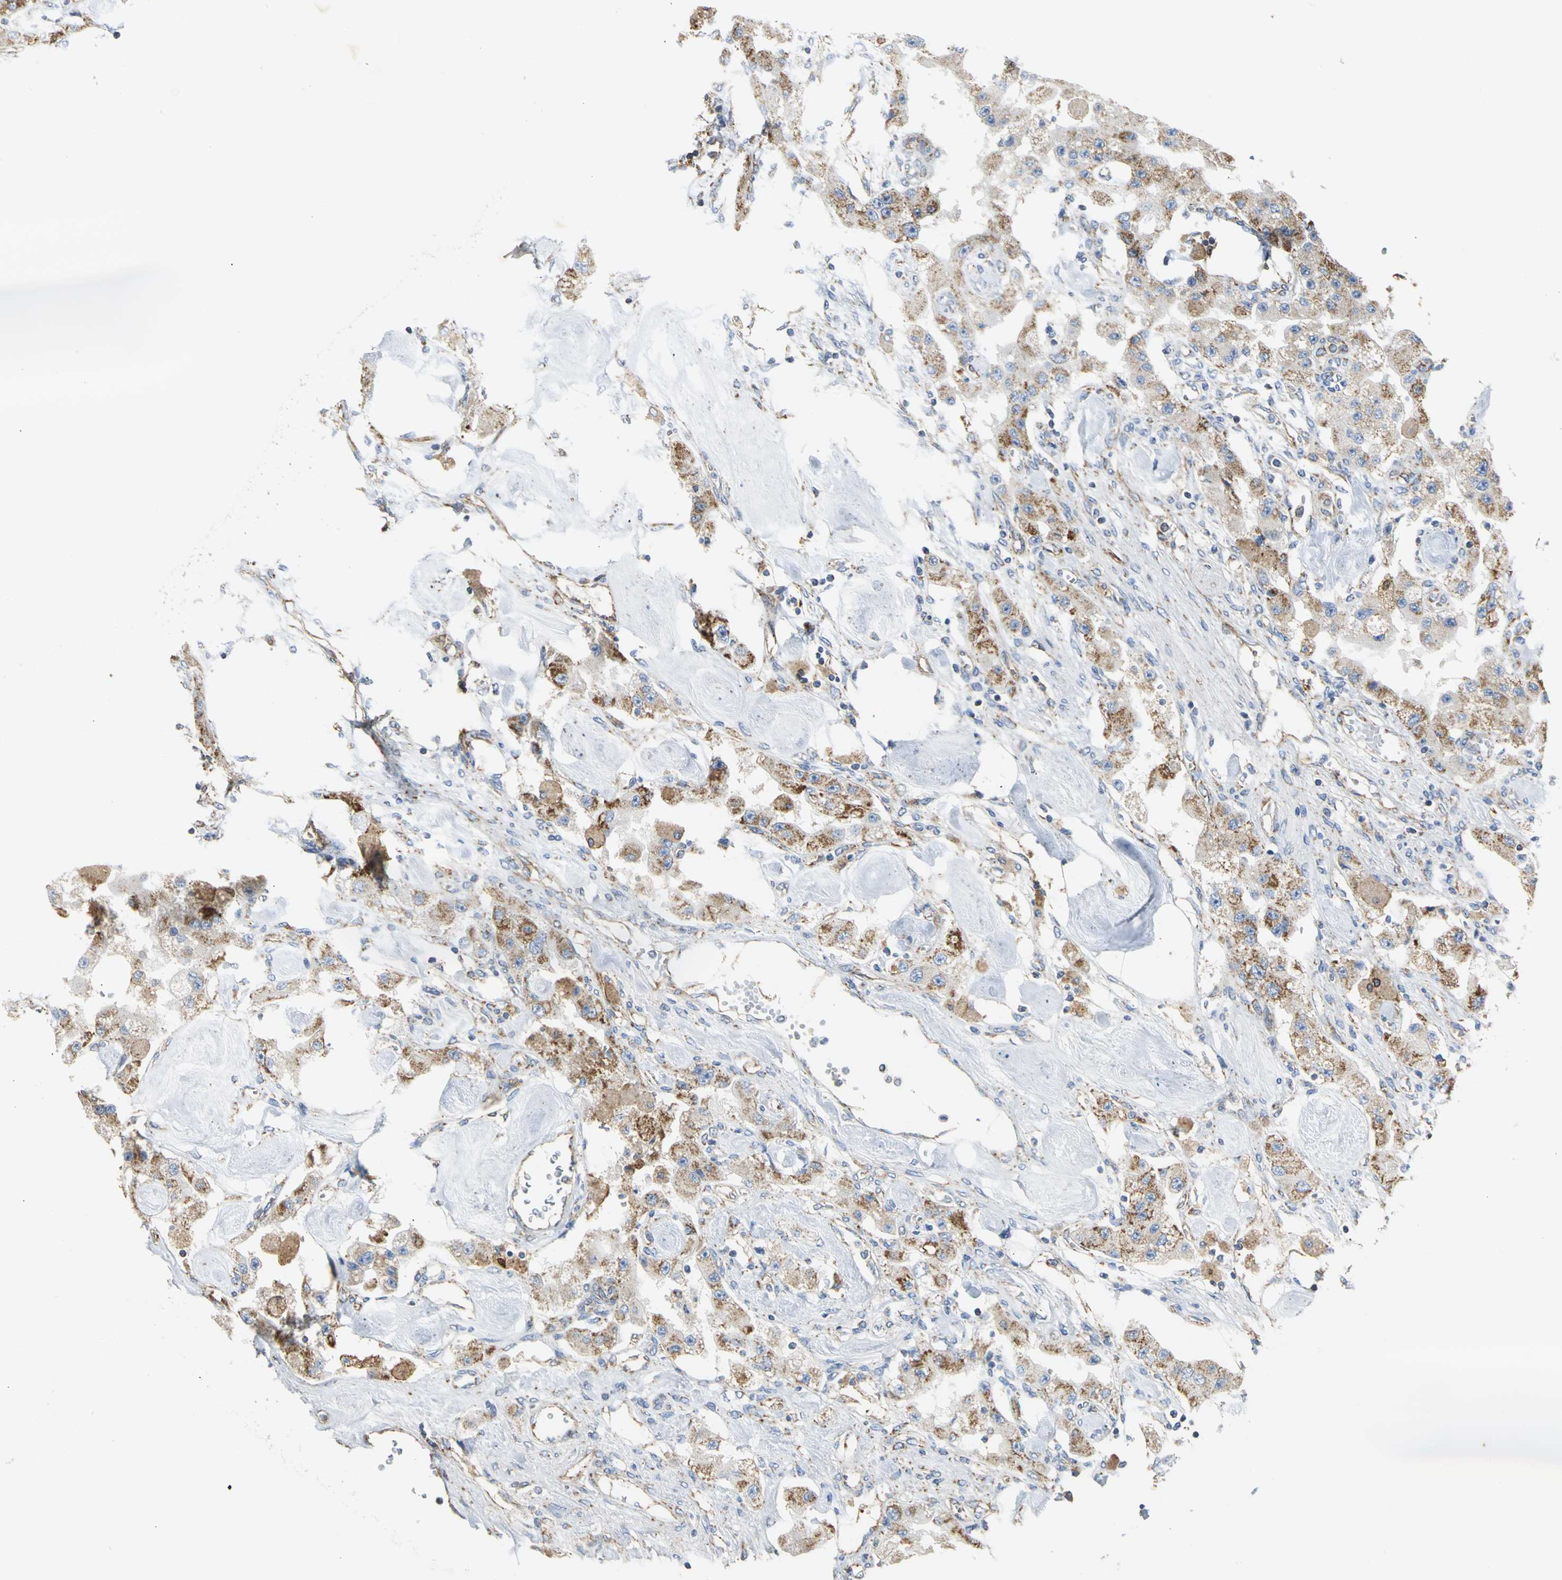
{"staining": {"intensity": "weak", "quantity": ">75%", "location": "cytoplasmic/membranous"}, "tissue": "carcinoid", "cell_type": "Tumor cells", "image_type": "cancer", "snomed": [{"axis": "morphology", "description": "Carcinoid, malignant, NOS"}, {"axis": "topography", "description": "Pancreas"}], "caption": "IHC (DAB) staining of human carcinoid (malignant) exhibits weak cytoplasmic/membranous protein staining in approximately >75% of tumor cells.", "gene": "NDUFB5", "patient": {"sex": "male", "age": 41}}